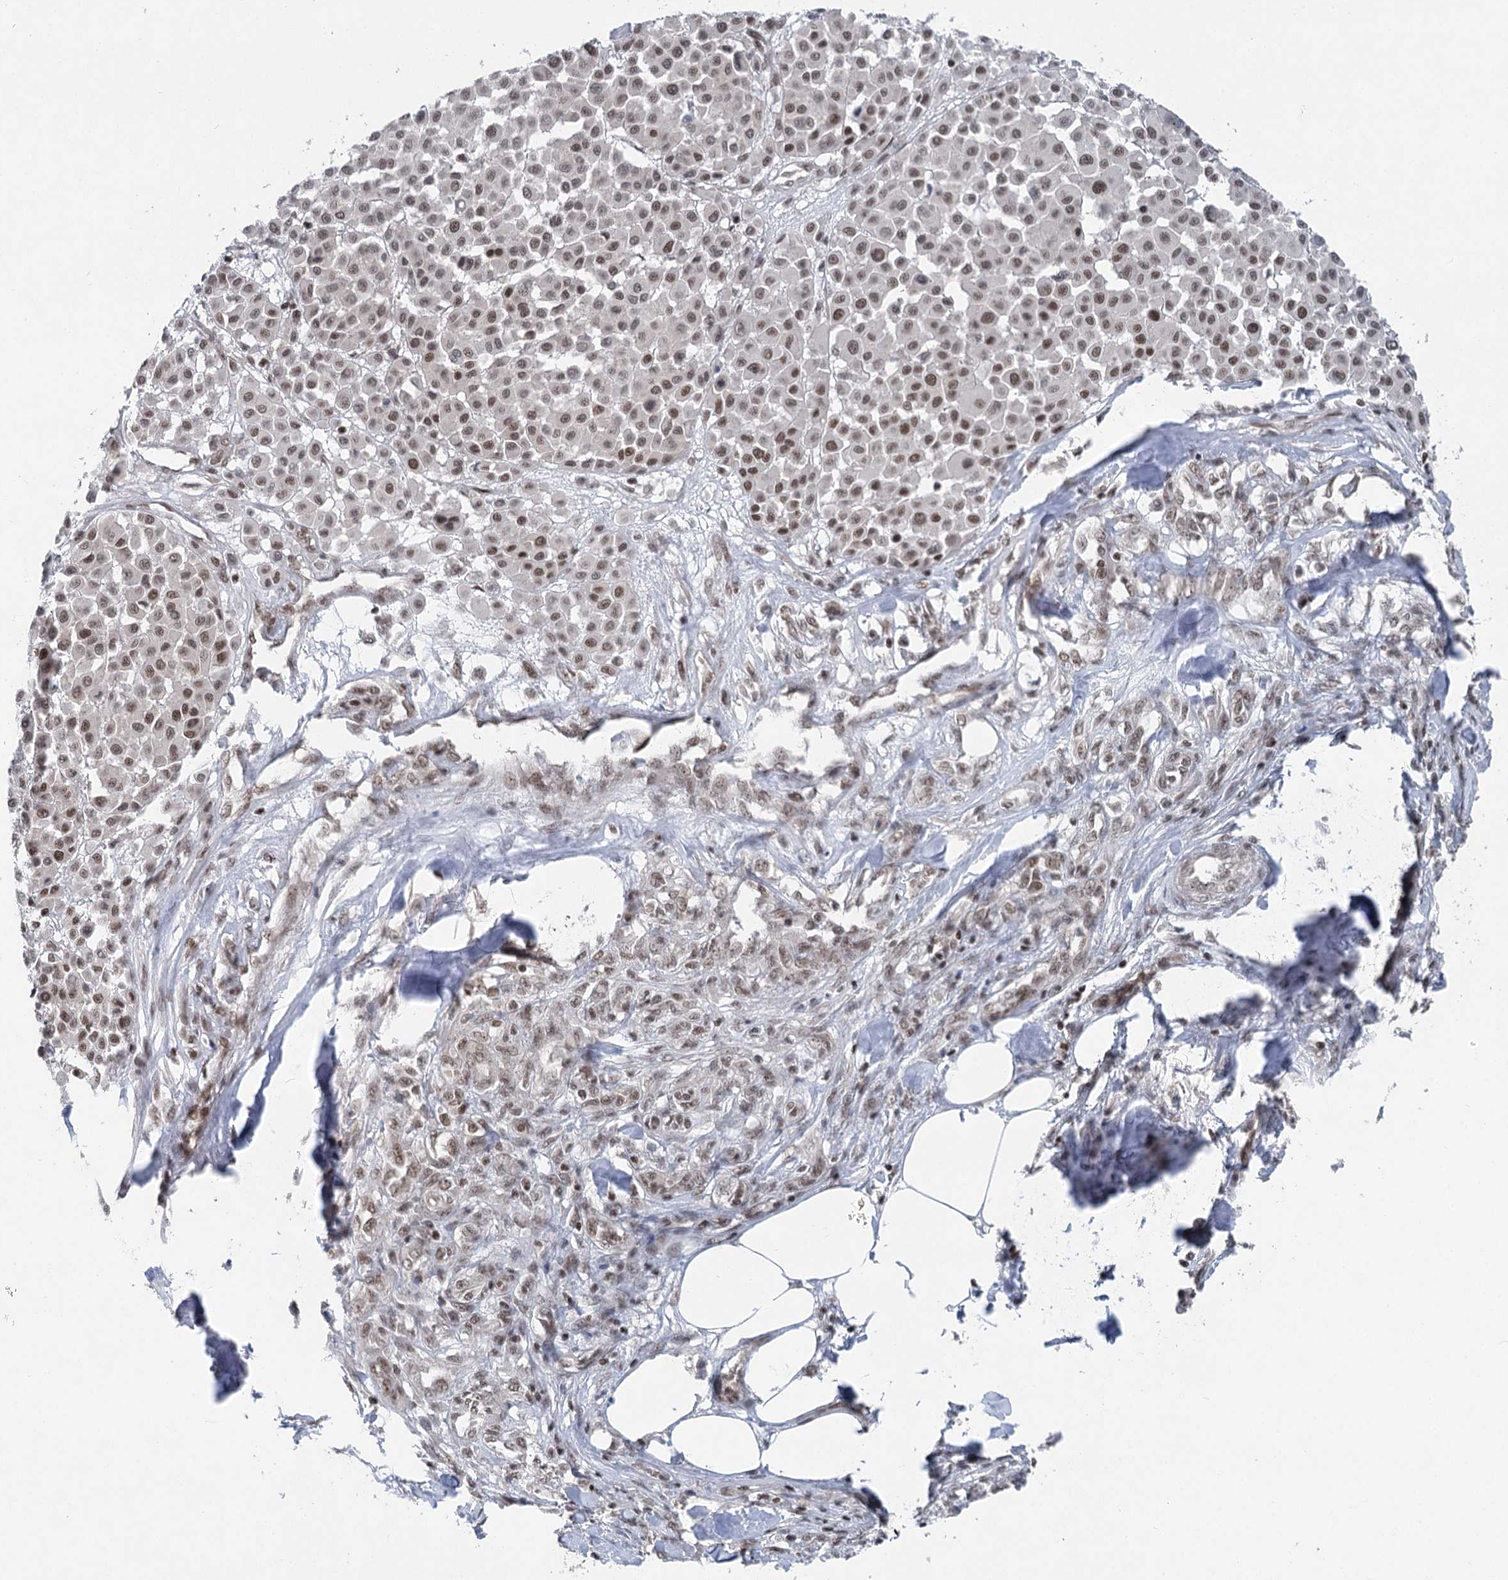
{"staining": {"intensity": "moderate", "quantity": ">75%", "location": "nuclear"}, "tissue": "melanoma", "cell_type": "Tumor cells", "image_type": "cancer", "snomed": [{"axis": "morphology", "description": "Malignant melanoma, Metastatic site"}, {"axis": "topography", "description": "Soft tissue"}], "caption": "IHC image of human melanoma stained for a protein (brown), which demonstrates medium levels of moderate nuclear staining in approximately >75% of tumor cells.", "gene": "CGGBP1", "patient": {"sex": "male", "age": 41}}